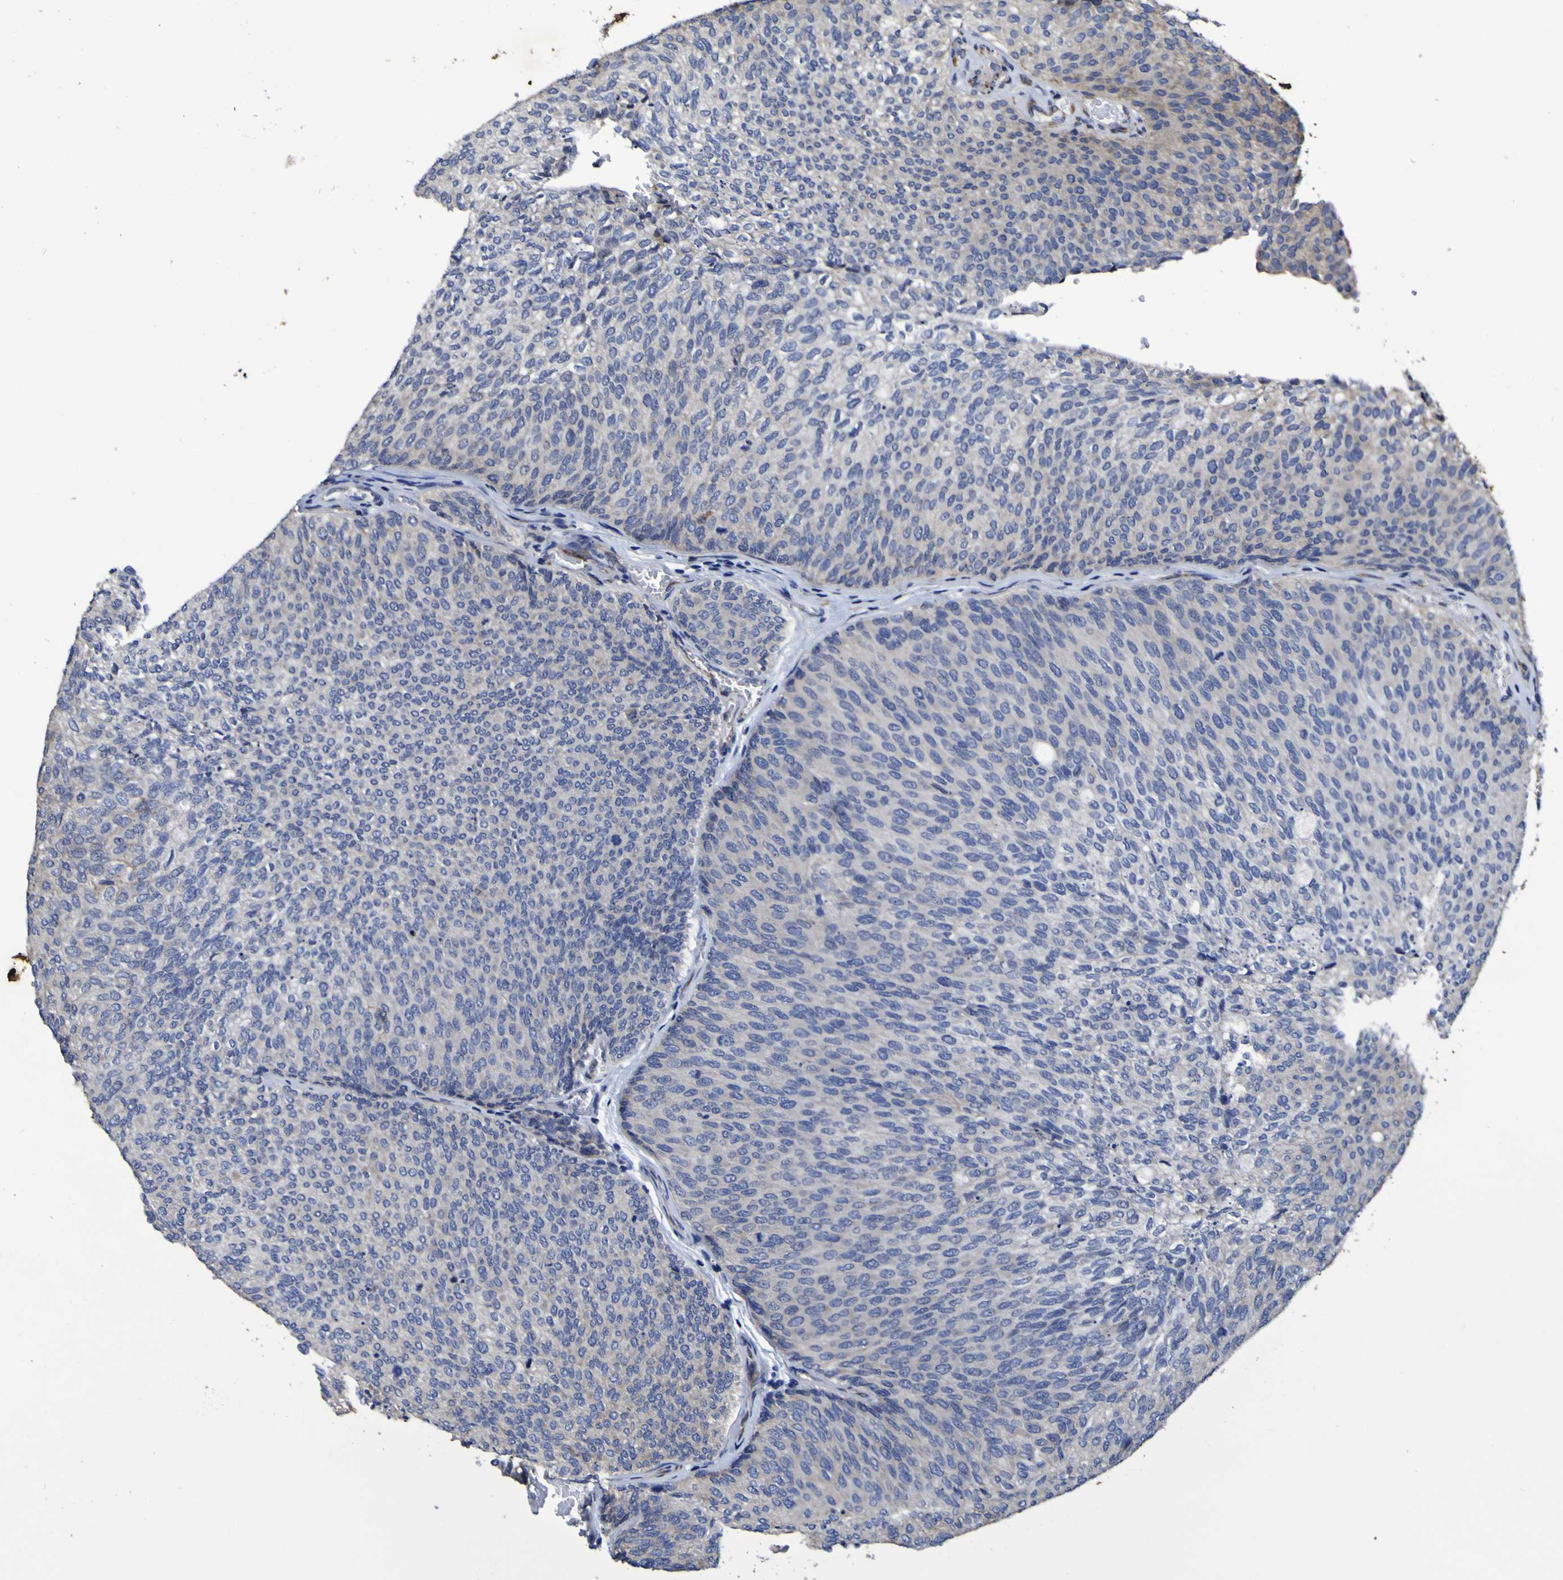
{"staining": {"intensity": "negative", "quantity": "none", "location": "none"}, "tissue": "urothelial cancer", "cell_type": "Tumor cells", "image_type": "cancer", "snomed": [{"axis": "morphology", "description": "Urothelial carcinoma, Low grade"}, {"axis": "topography", "description": "Urinary bladder"}], "caption": "Tumor cells are negative for brown protein staining in low-grade urothelial carcinoma. (Immunohistochemistry, brightfield microscopy, high magnification).", "gene": "P3H1", "patient": {"sex": "female", "age": 79}}